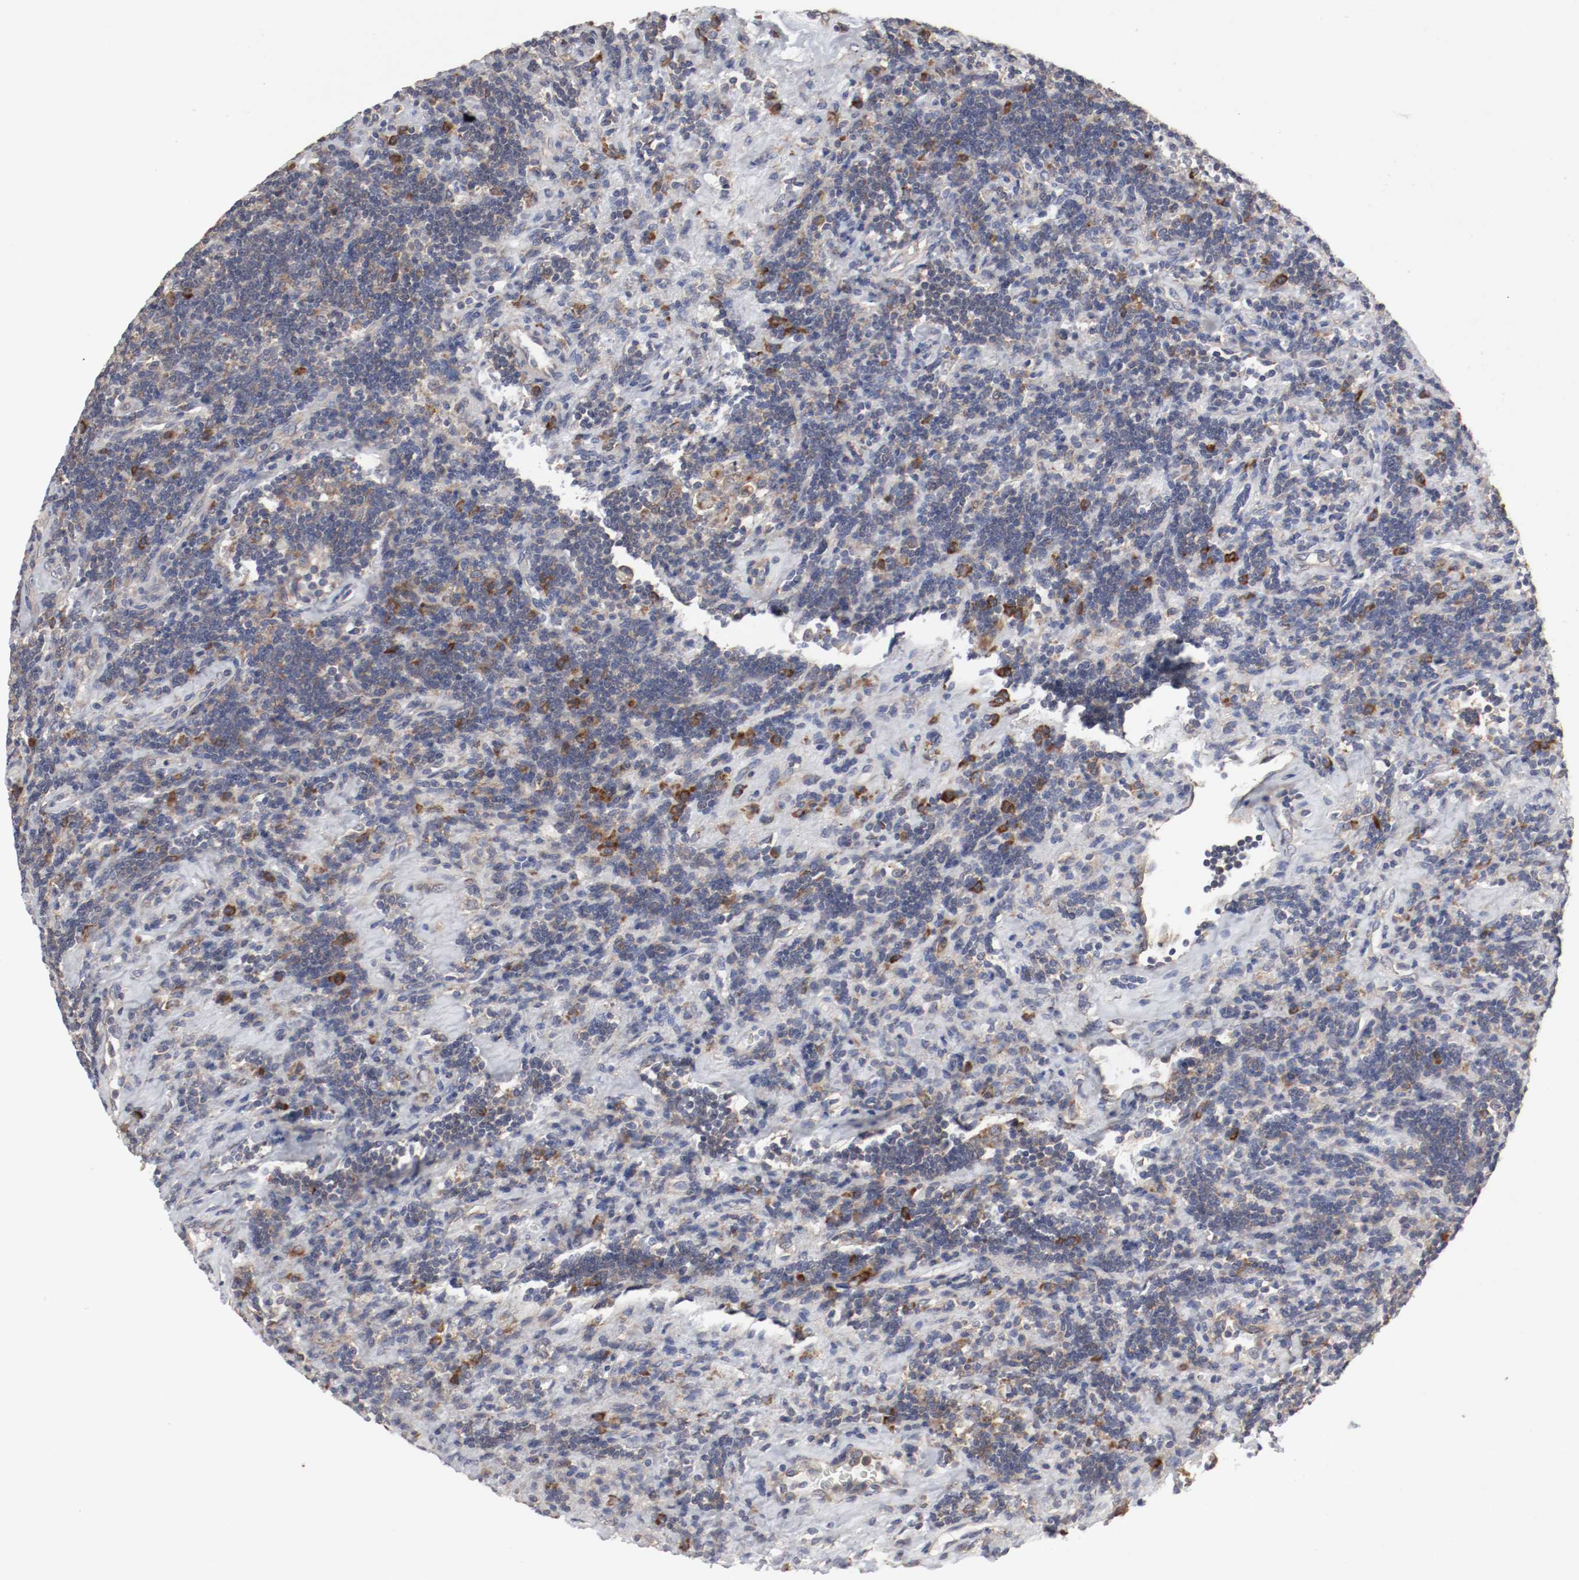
{"staining": {"intensity": "moderate", "quantity": ">75%", "location": "cytoplasmic/membranous"}, "tissue": "lymphoma", "cell_type": "Tumor cells", "image_type": "cancer", "snomed": [{"axis": "morphology", "description": "Malignant lymphoma, non-Hodgkin's type, Low grade"}, {"axis": "topography", "description": "Lymph node"}], "caption": "Lymphoma stained with a brown dye shows moderate cytoplasmic/membranous positive staining in about >75% of tumor cells.", "gene": "FKBP3", "patient": {"sex": "male", "age": 70}}